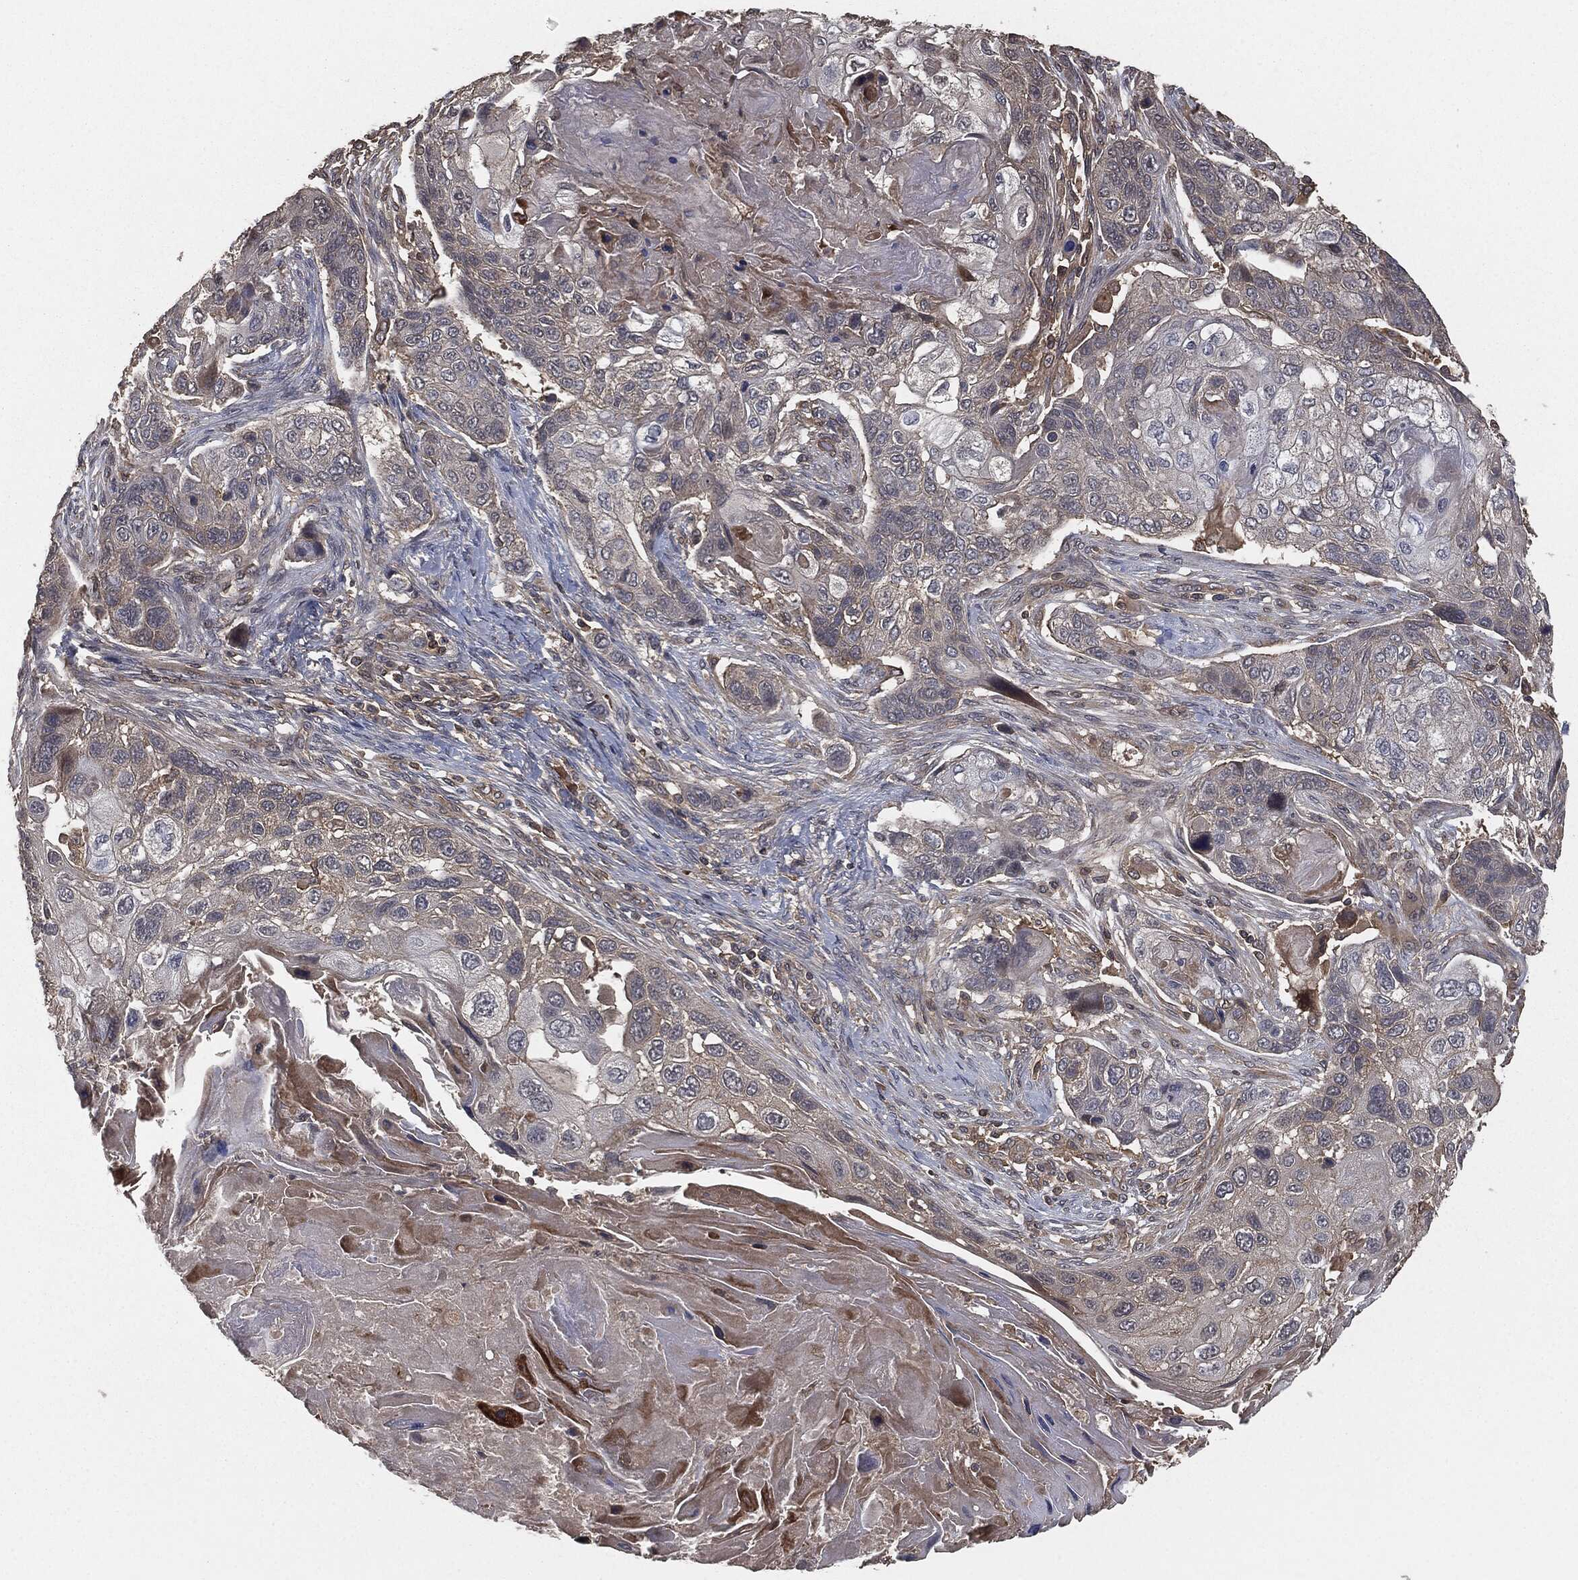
{"staining": {"intensity": "weak", "quantity": "25%-75%", "location": "cytoplasmic/membranous"}, "tissue": "lung cancer", "cell_type": "Tumor cells", "image_type": "cancer", "snomed": [{"axis": "morphology", "description": "Normal tissue, NOS"}, {"axis": "morphology", "description": "Squamous cell carcinoma, NOS"}, {"axis": "topography", "description": "Bronchus"}, {"axis": "topography", "description": "Lung"}], "caption": "This histopathology image displays lung cancer (squamous cell carcinoma) stained with immunohistochemistry to label a protein in brown. The cytoplasmic/membranous of tumor cells show weak positivity for the protein. Nuclei are counter-stained blue.", "gene": "ERBIN", "patient": {"sex": "male", "age": 69}}